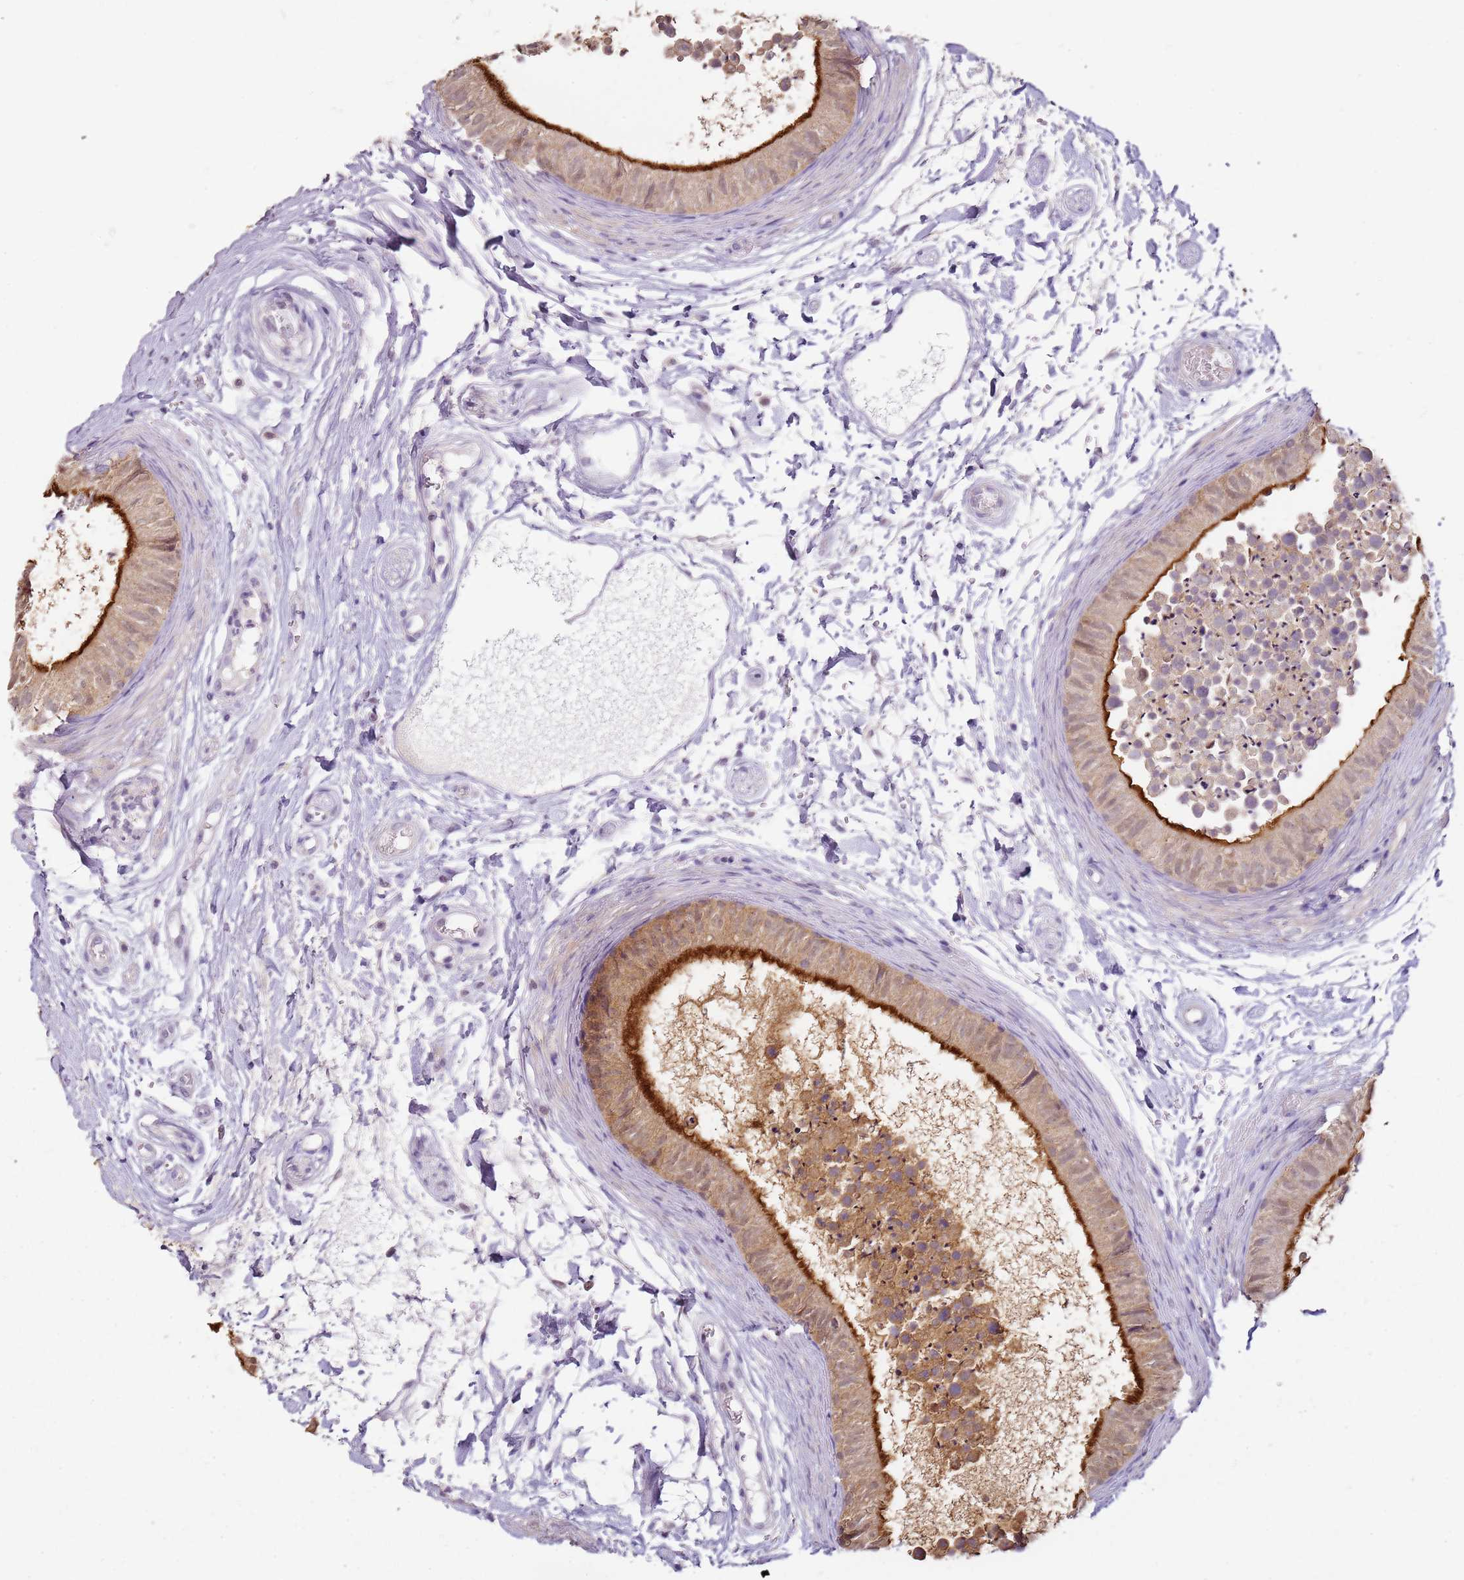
{"staining": {"intensity": "strong", "quantity": "25%-75%", "location": "cytoplasmic/membranous"}, "tissue": "epididymis", "cell_type": "Glandular cells", "image_type": "normal", "snomed": [{"axis": "morphology", "description": "Normal tissue, NOS"}, {"axis": "topography", "description": "Epididymis"}], "caption": "Protein staining demonstrates strong cytoplasmic/membranous expression in approximately 25%-75% of glandular cells in benign epididymis. (DAB IHC with brightfield microscopy, high magnification).", "gene": "MDH1", "patient": {"sex": "male", "age": 15}}